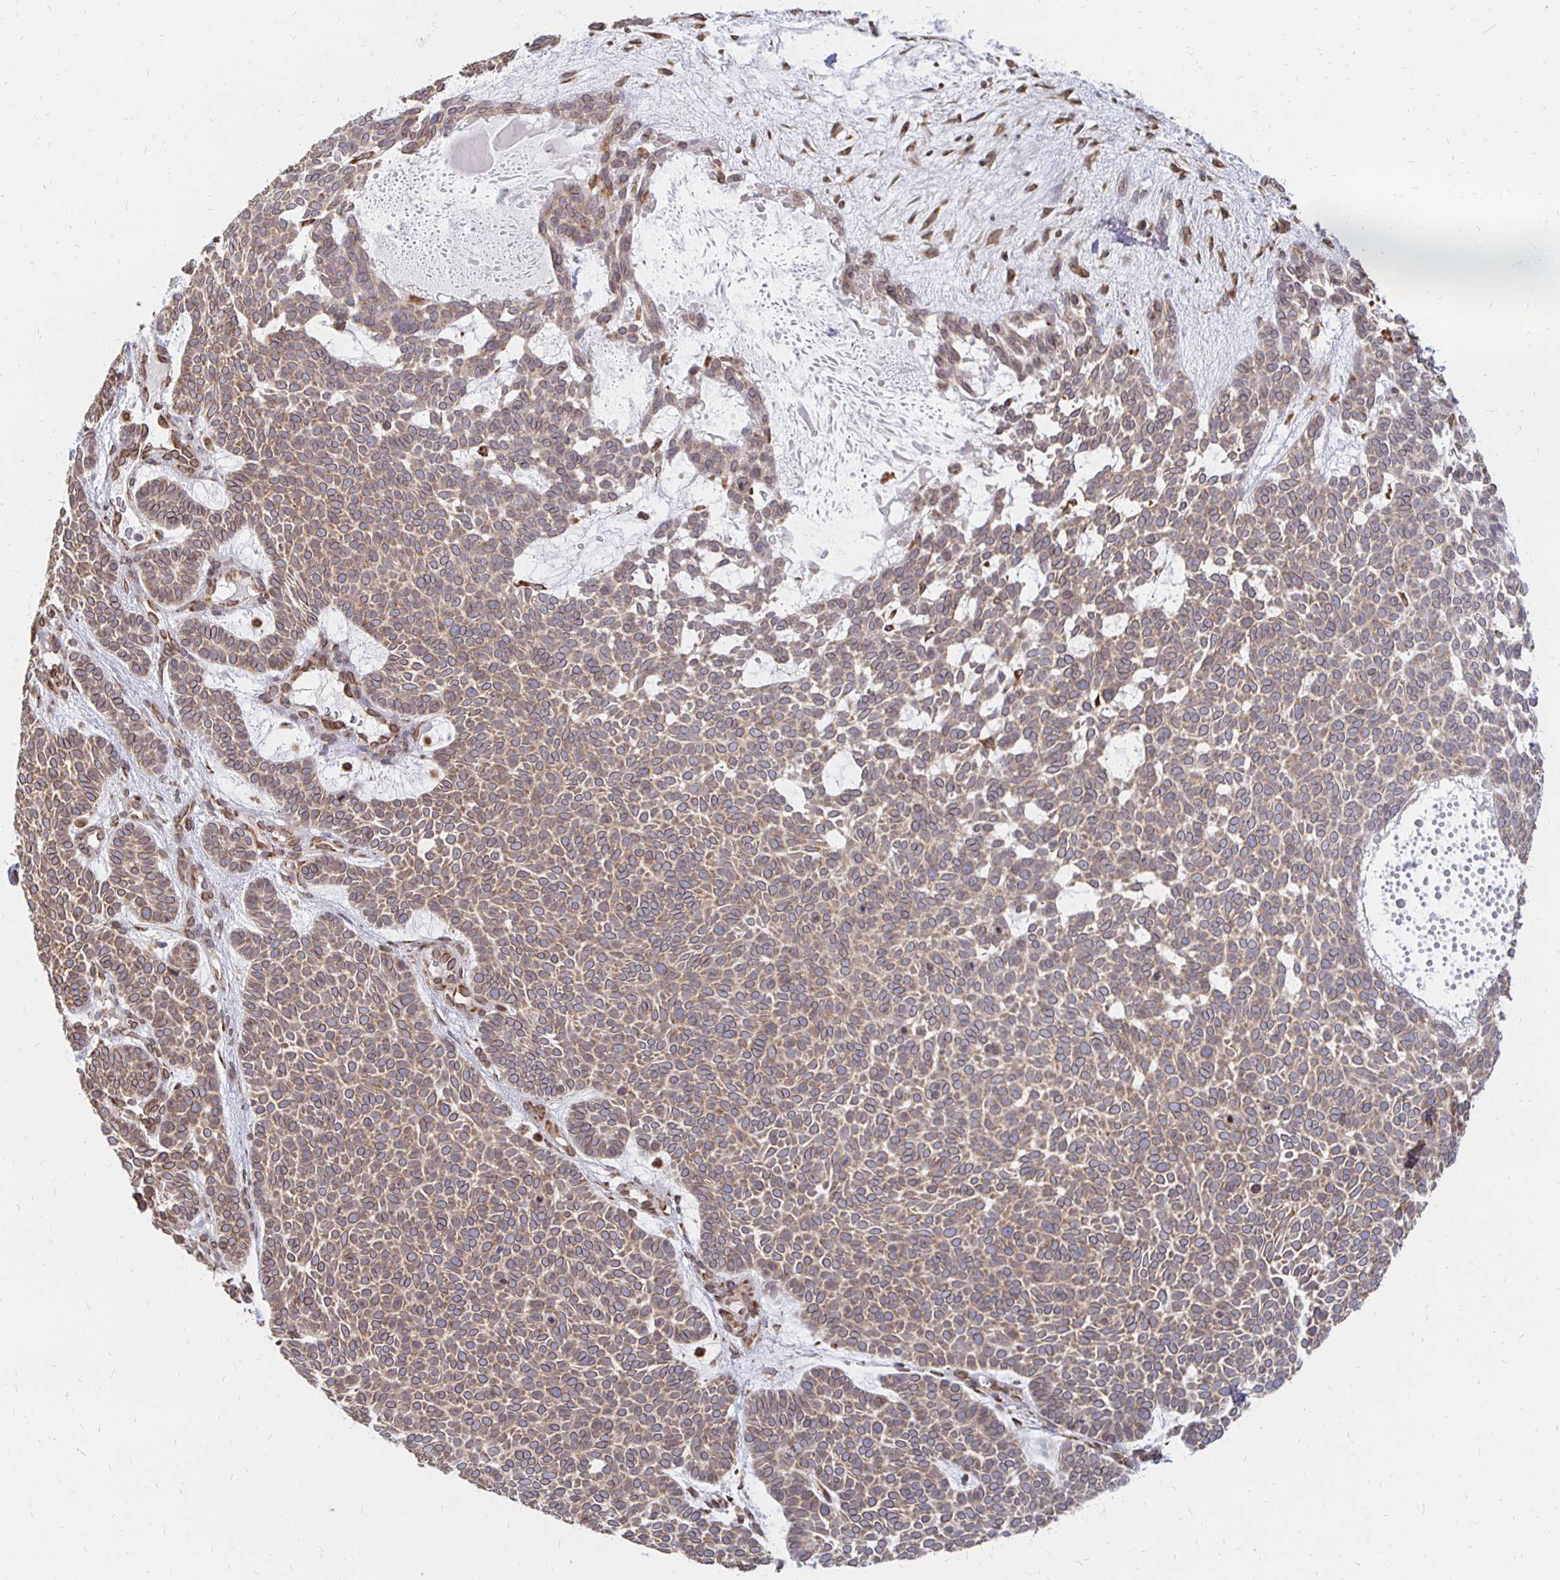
{"staining": {"intensity": "moderate", "quantity": ">75%", "location": "cytoplasmic/membranous,nuclear"}, "tissue": "skin cancer", "cell_type": "Tumor cells", "image_type": "cancer", "snomed": [{"axis": "morphology", "description": "Basal cell carcinoma"}, {"axis": "topography", "description": "Skin"}], "caption": "Human basal cell carcinoma (skin) stained with a protein marker reveals moderate staining in tumor cells.", "gene": "PELI3", "patient": {"sex": "female", "age": 82}}